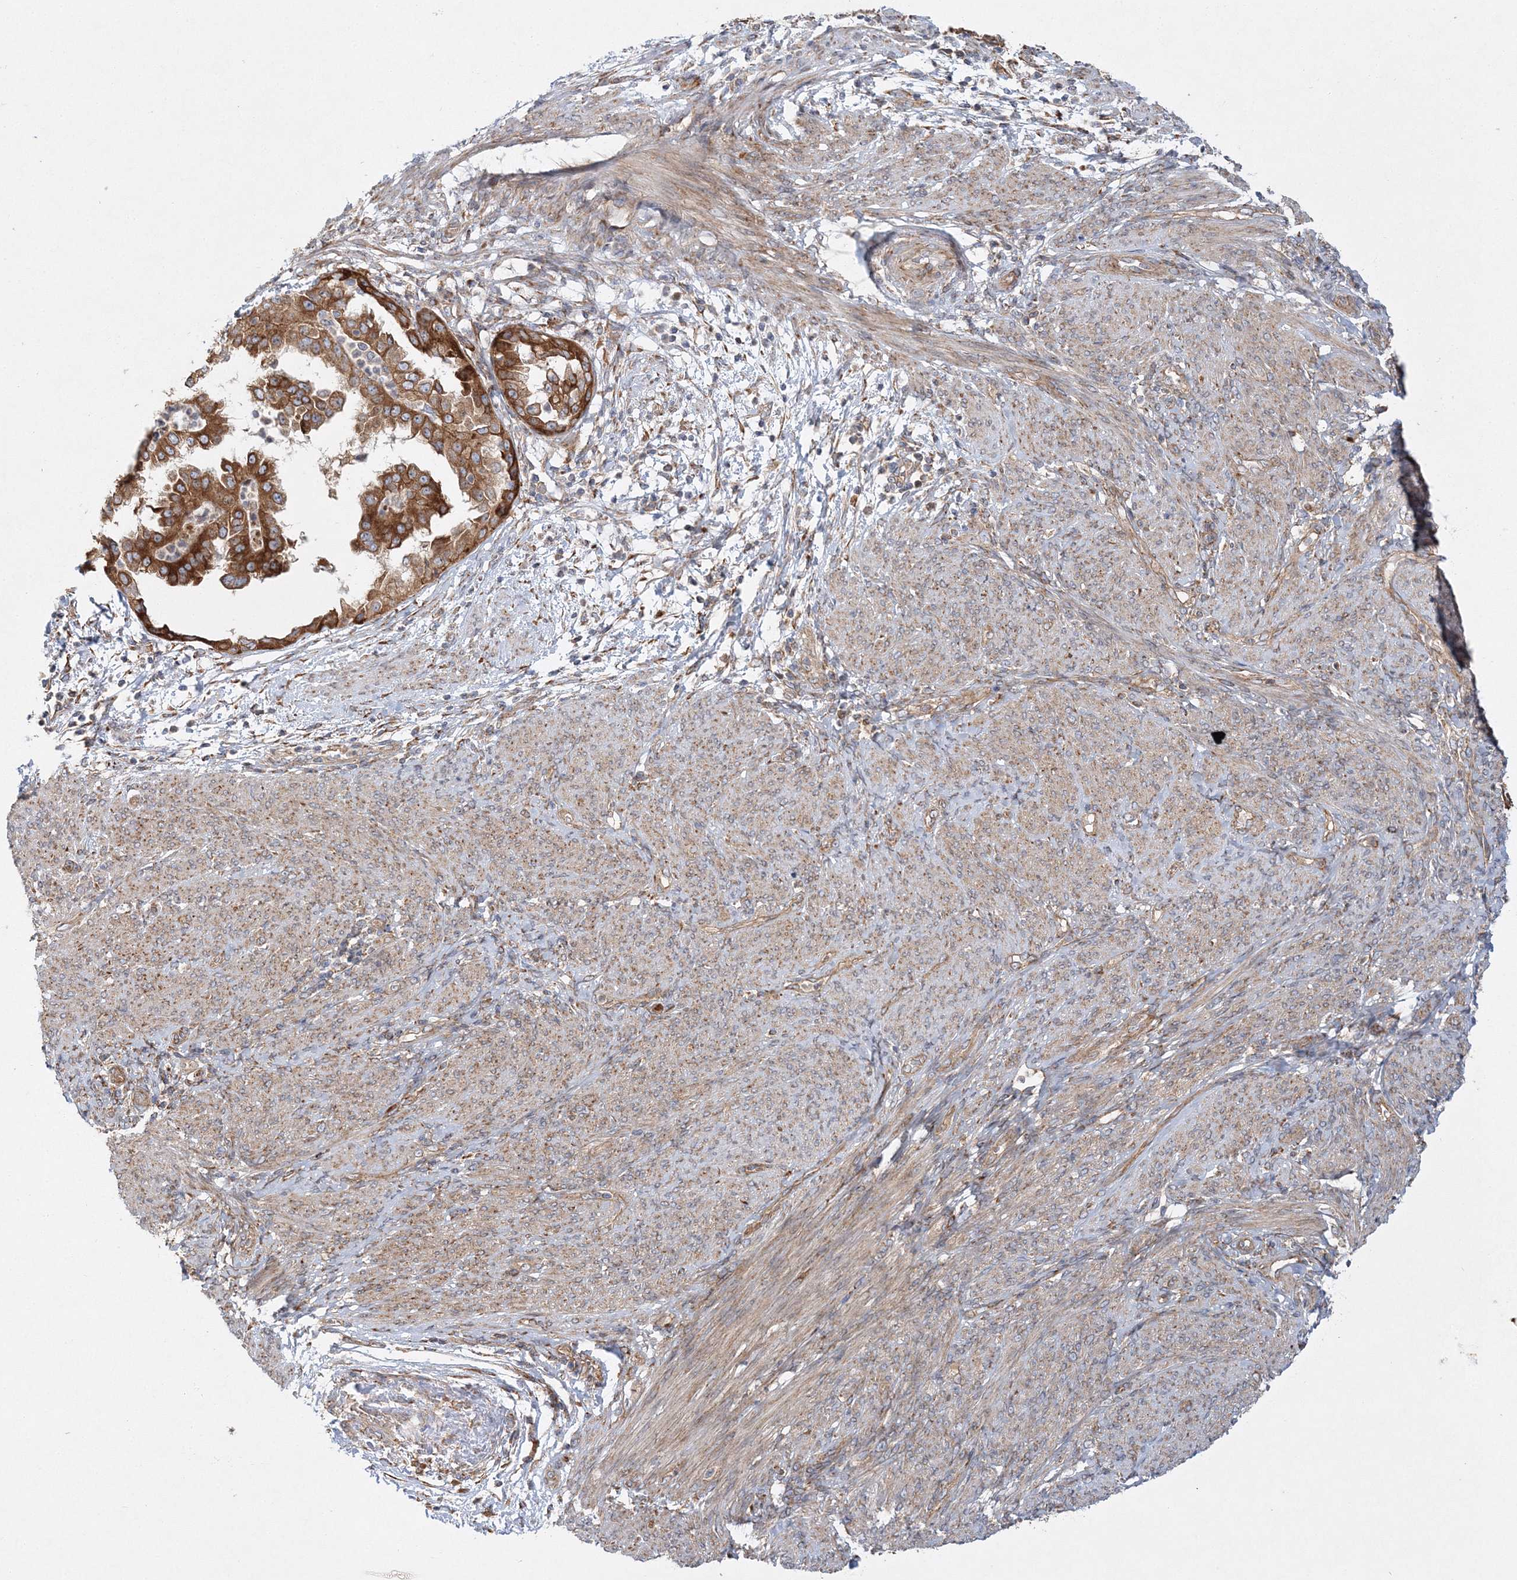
{"staining": {"intensity": "moderate", "quantity": ">75%", "location": "cytoplasmic/membranous"}, "tissue": "endometrial cancer", "cell_type": "Tumor cells", "image_type": "cancer", "snomed": [{"axis": "morphology", "description": "Adenocarcinoma, NOS"}, {"axis": "topography", "description": "Endometrium"}], "caption": "Immunohistochemical staining of human endometrial cancer demonstrates medium levels of moderate cytoplasmic/membranous positivity in approximately >75% of tumor cells.", "gene": "ZFYVE16", "patient": {"sex": "female", "age": 85}}